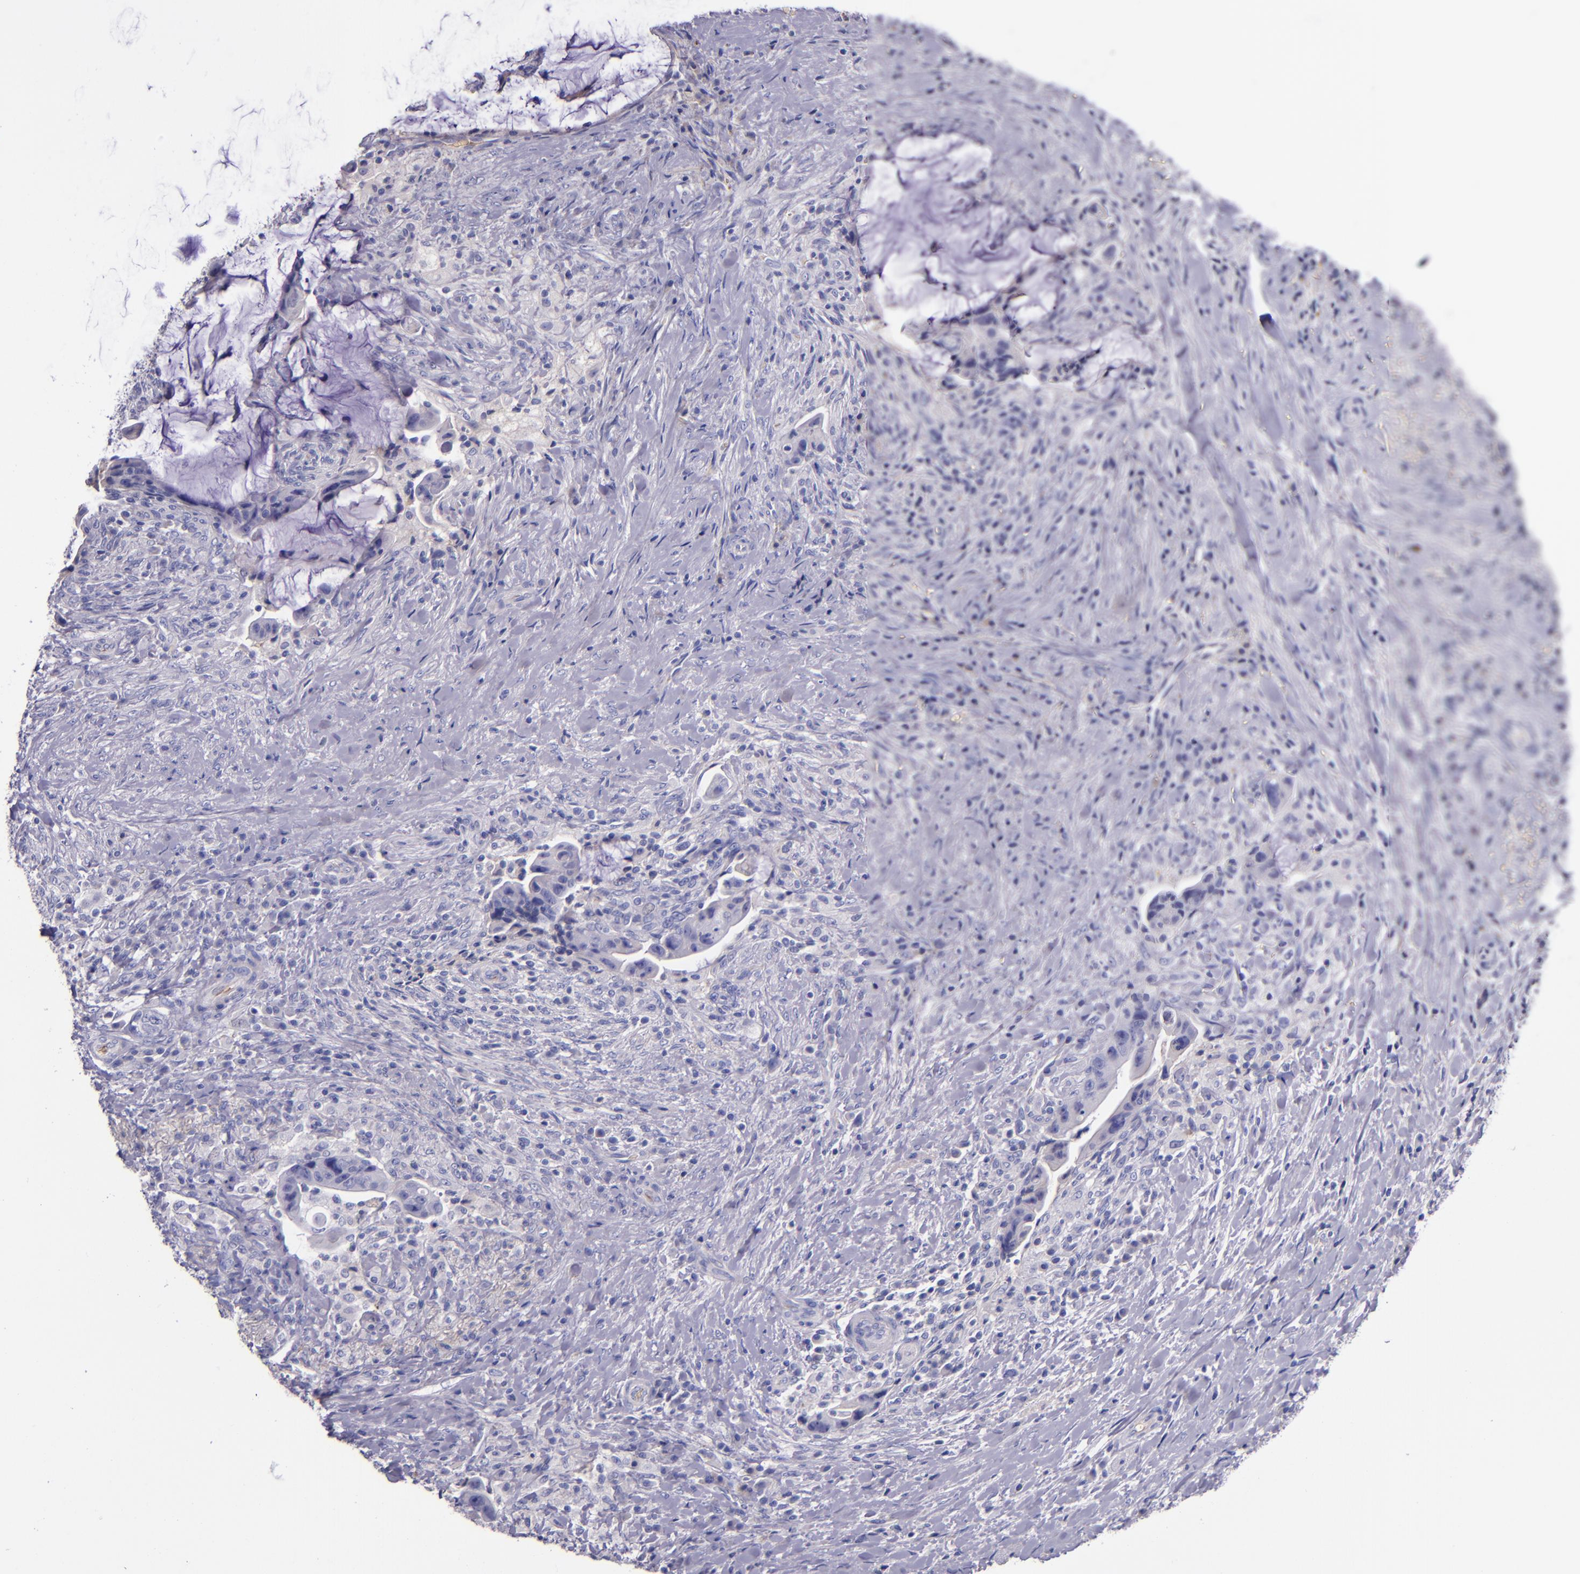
{"staining": {"intensity": "negative", "quantity": "none", "location": "none"}, "tissue": "colorectal cancer", "cell_type": "Tumor cells", "image_type": "cancer", "snomed": [{"axis": "morphology", "description": "Adenocarcinoma, NOS"}, {"axis": "topography", "description": "Rectum"}], "caption": "Tumor cells show no significant protein expression in colorectal cancer (adenocarcinoma).", "gene": "KNG1", "patient": {"sex": "female", "age": 71}}